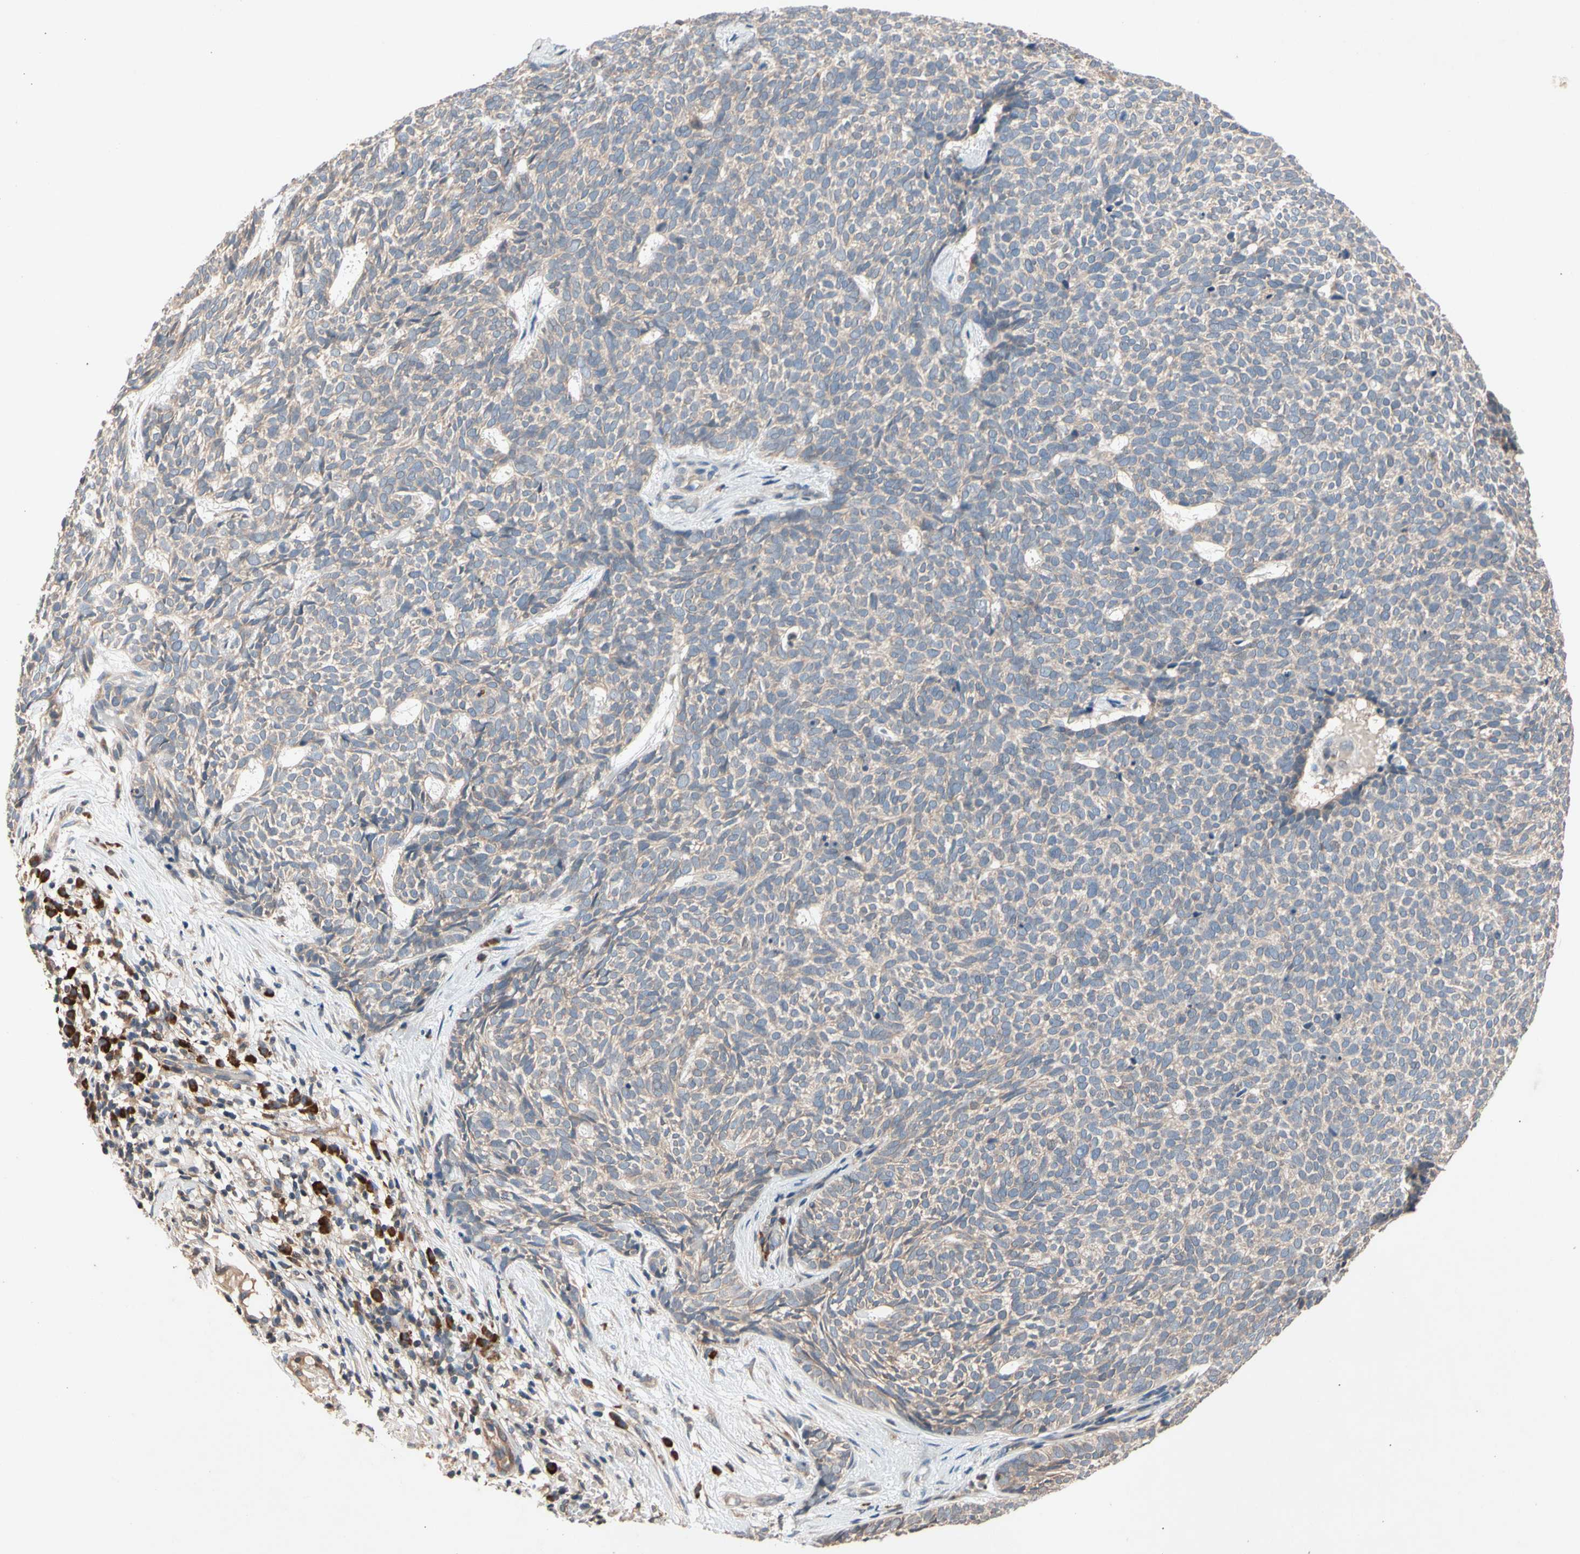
{"staining": {"intensity": "weak", "quantity": ">75%", "location": "cytoplasmic/membranous"}, "tissue": "skin cancer", "cell_type": "Tumor cells", "image_type": "cancer", "snomed": [{"axis": "morphology", "description": "Basal cell carcinoma"}, {"axis": "topography", "description": "Skin"}], "caption": "Protein expression analysis of basal cell carcinoma (skin) reveals weak cytoplasmic/membranous expression in about >75% of tumor cells. The protein is shown in brown color, while the nuclei are stained blue.", "gene": "PRDX4", "patient": {"sex": "female", "age": 84}}